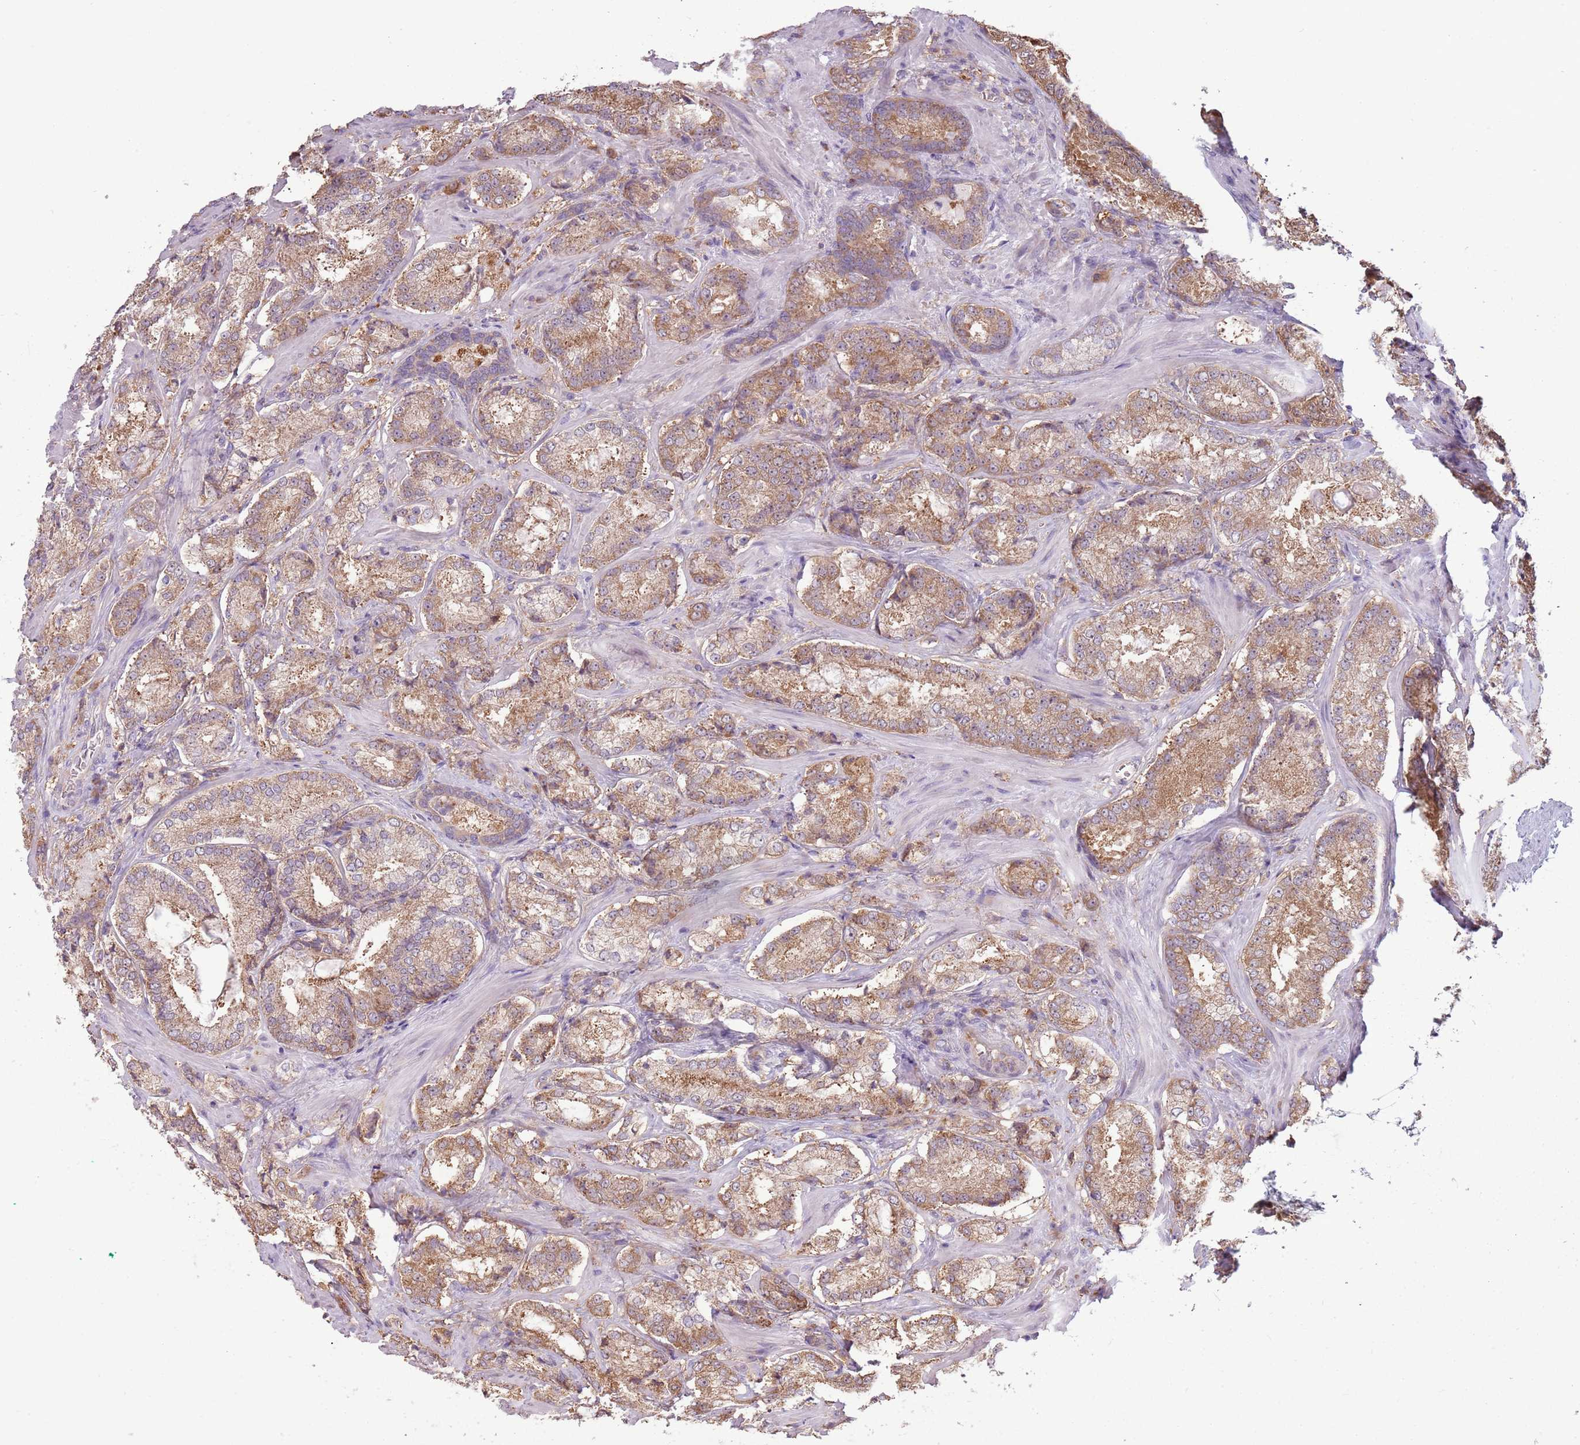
{"staining": {"intensity": "moderate", "quantity": ">75%", "location": "cytoplasmic/membranous"}, "tissue": "prostate cancer", "cell_type": "Tumor cells", "image_type": "cancer", "snomed": [{"axis": "morphology", "description": "Adenocarcinoma, Low grade"}, {"axis": "topography", "description": "Prostate"}], "caption": "An image of low-grade adenocarcinoma (prostate) stained for a protein exhibits moderate cytoplasmic/membranous brown staining in tumor cells.", "gene": "RPL17-C18orf32", "patient": {"sex": "male", "age": 74}}